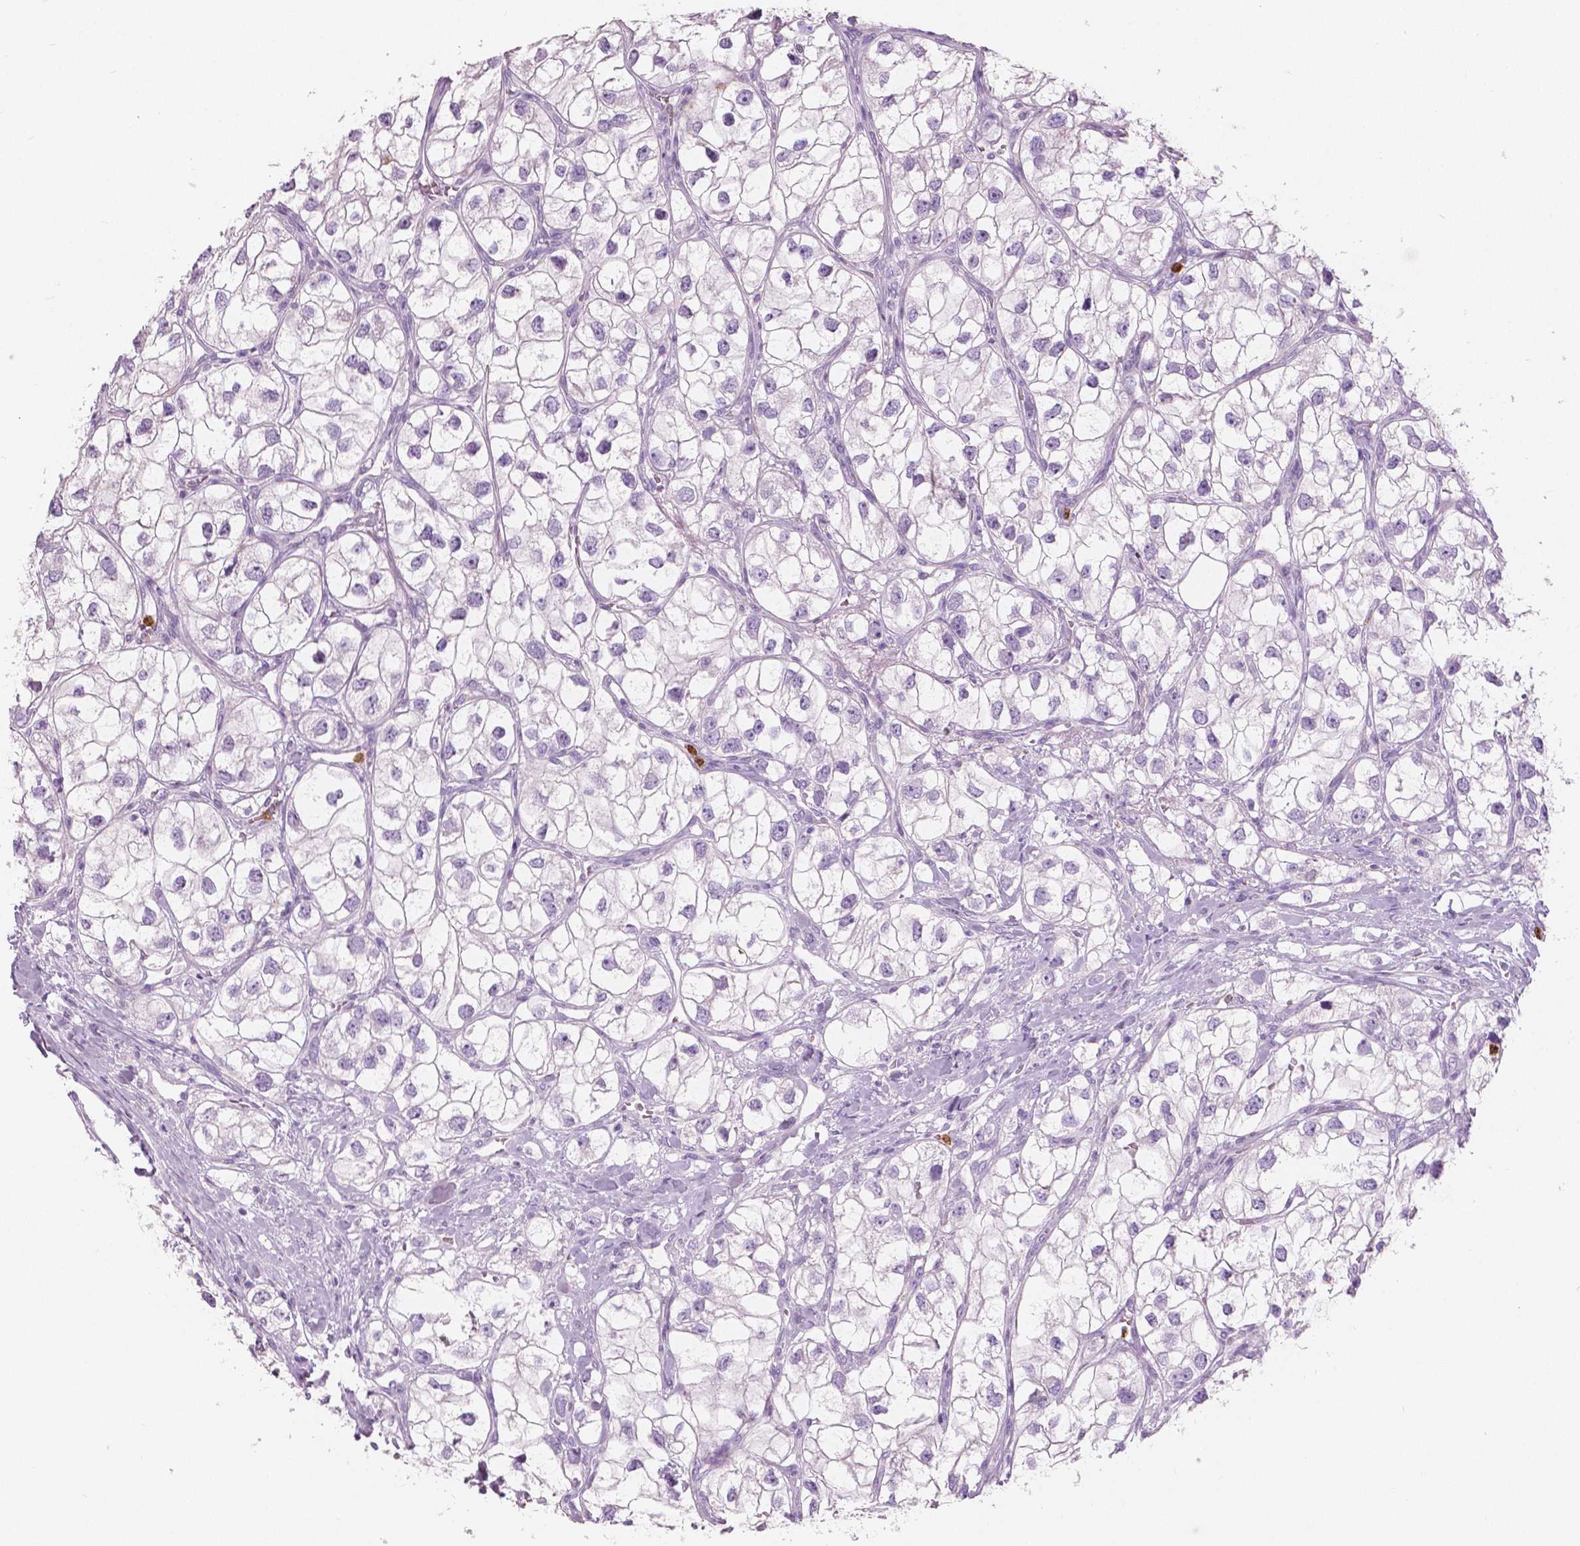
{"staining": {"intensity": "negative", "quantity": "none", "location": "none"}, "tissue": "renal cancer", "cell_type": "Tumor cells", "image_type": "cancer", "snomed": [{"axis": "morphology", "description": "Adenocarcinoma, NOS"}, {"axis": "topography", "description": "Kidney"}], "caption": "Immunohistochemistry image of human renal cancer (adenocarcinoma) stained for a protein (brown), which demonstrates no positivity in tumor cells.", "gene": "CXCR2", "patient": {"sex": "male", "age": 59}}